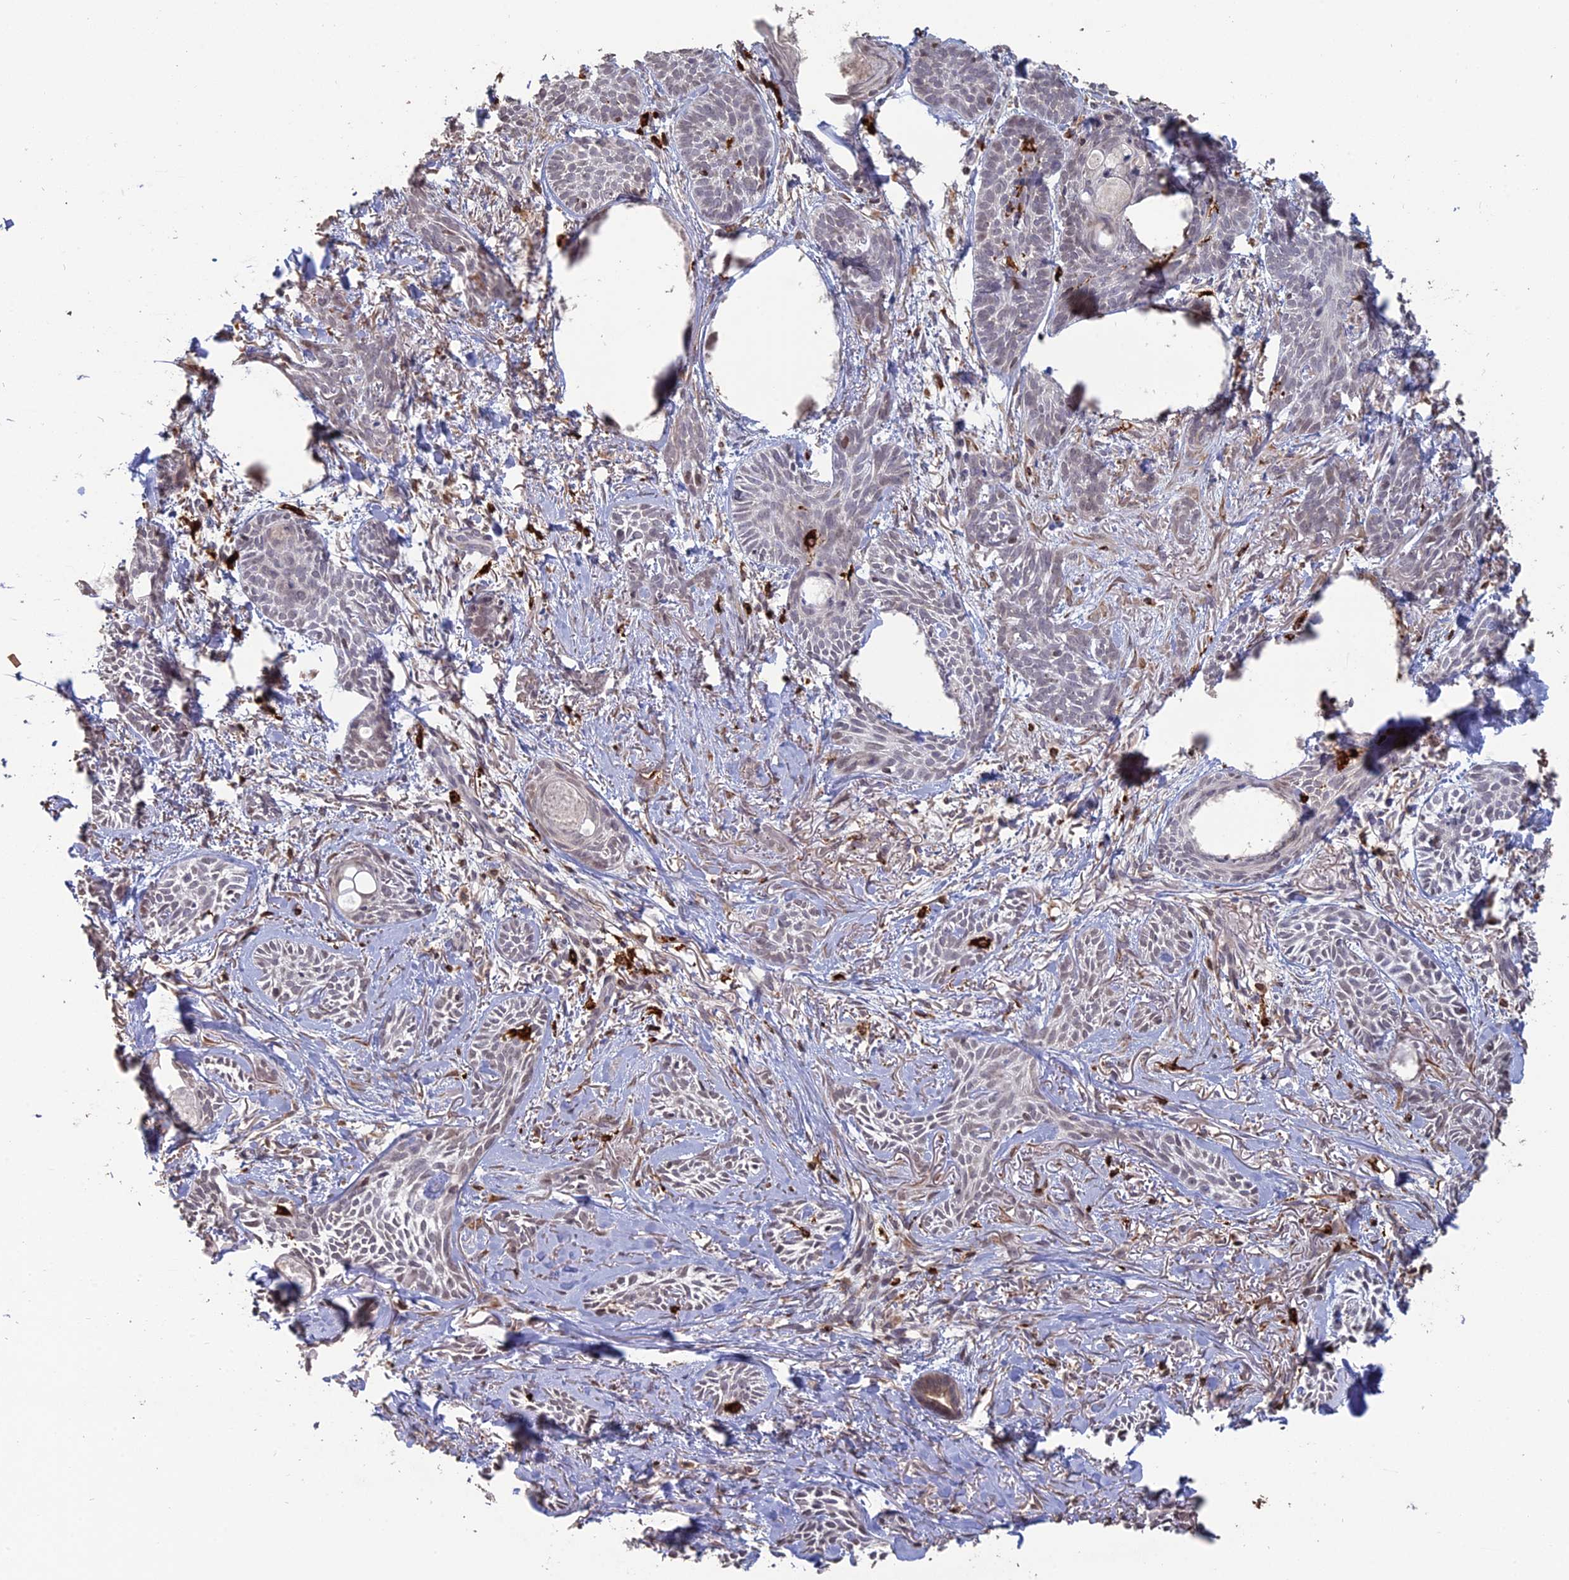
{"staining": {"intensity": "negative", "quantity": "none", "location": "none"}, "tissue": "skin cancer", "cell_type": "Tumor cells", "image_type": "cancer", "snomed": [{"axis": "morphology", "description": "Basal cell carcinoma"}, {"axis": "topography", "description": "Skin"}], "caption": "A histopathology image of skin basal cell carcinoma stained for a protein shows no brown staining in tumor cells. (Immunohistochemistry, brightfield microscopy, high magnification).", "gene": "APOBR", "patient": {"sex": "female", "age": 59}}